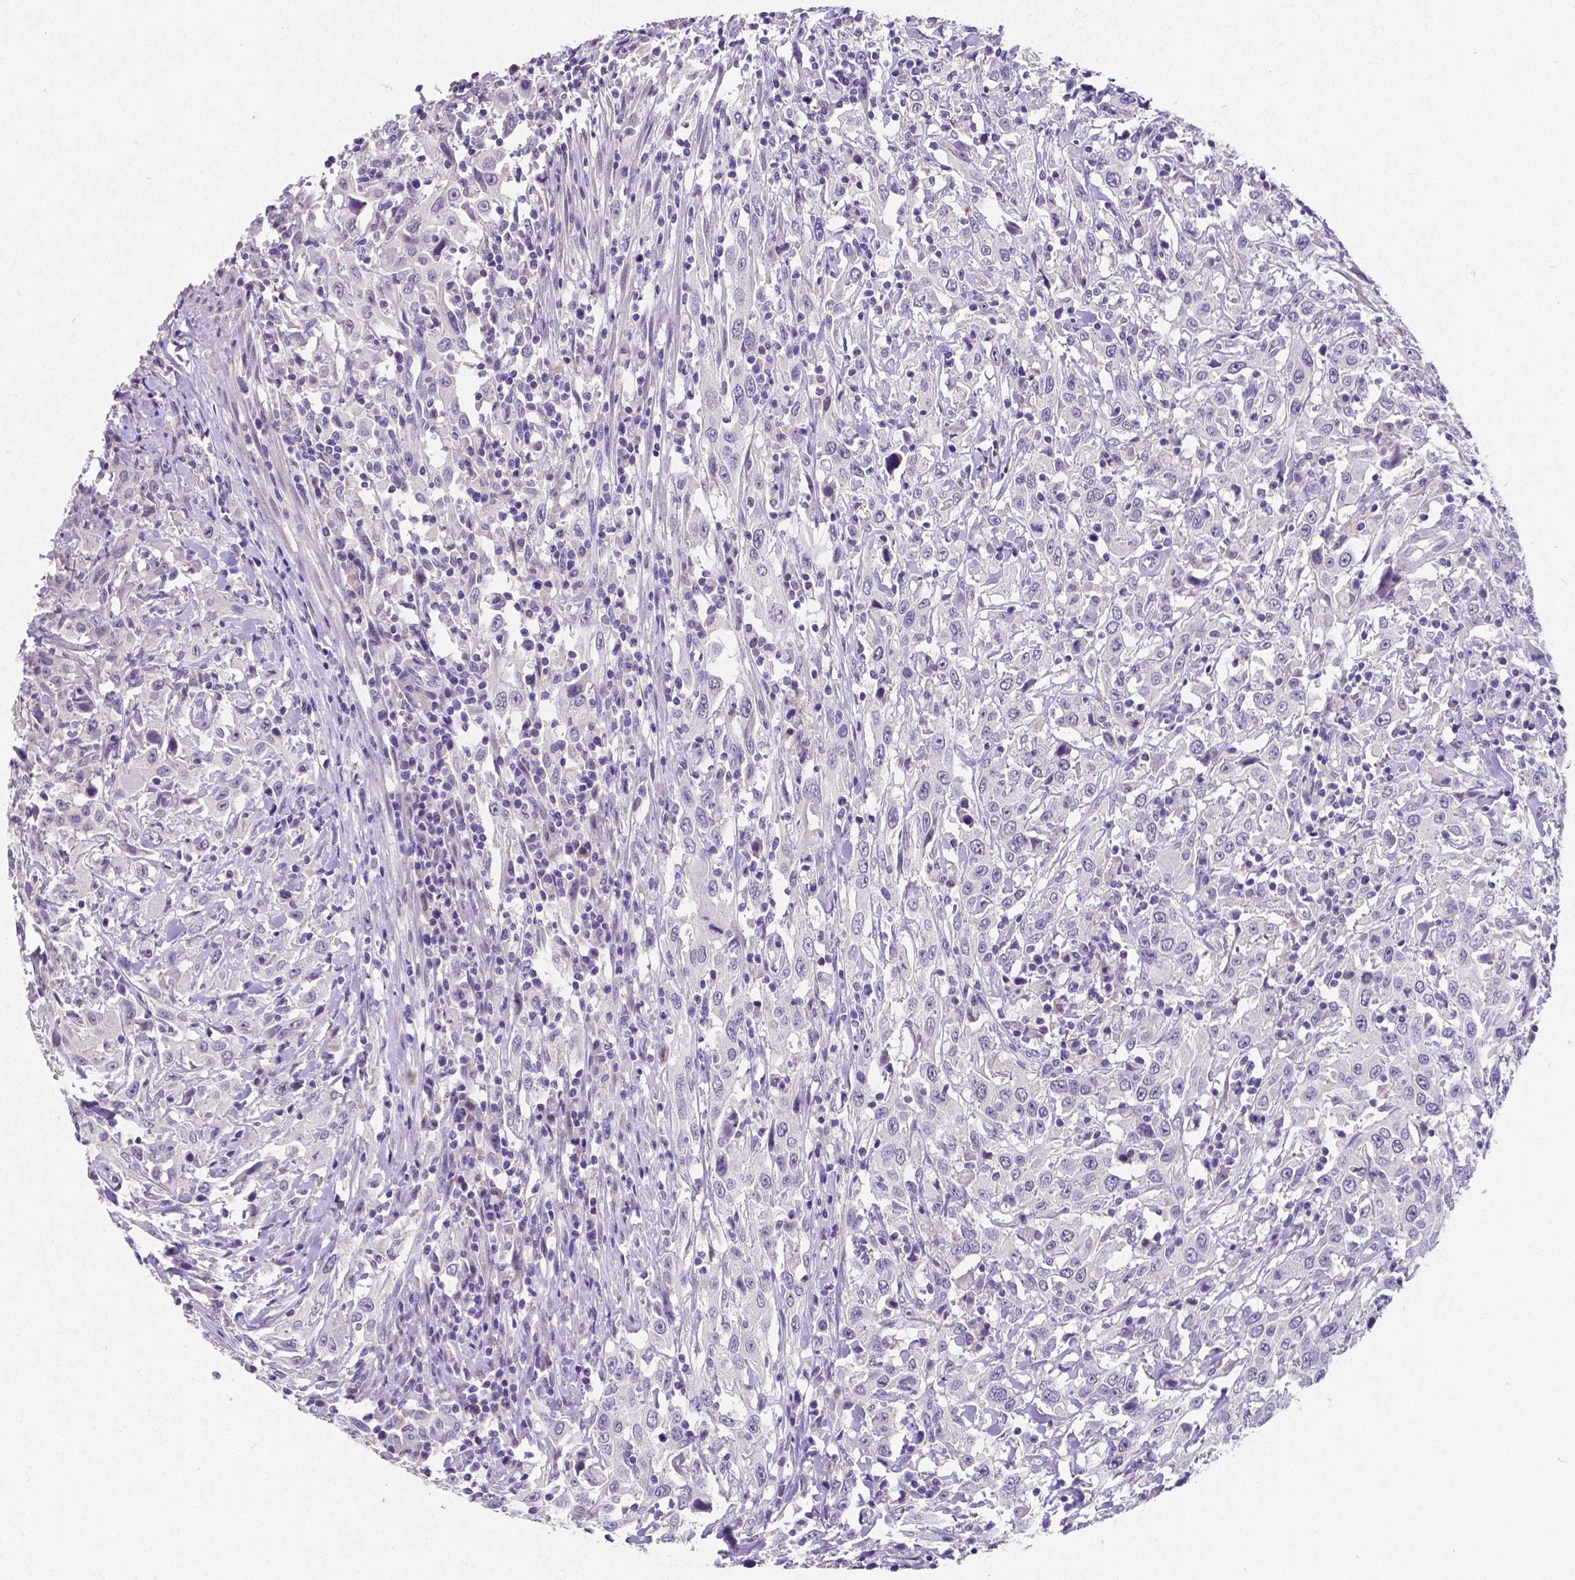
{"staining": {"intensity": "negative", "quantity": "none", "location": "none"}, "tissue": "urothelial cancer", "cell_type": "Tumor cells", "image_type": "cancer", "snomed": [{"axis": "morphology", "description": "Urothelial carcinoma, High grade"}, {"axis": "topography", "description": "Urinary bladder"}], "caption": "Immunohistochemical staining of human urothelial carcinoma (high-grade) exhibits no significant positivity in tumor cells.", "gene": "SATB2", "patient": {"sex": "male", "age": 61}}